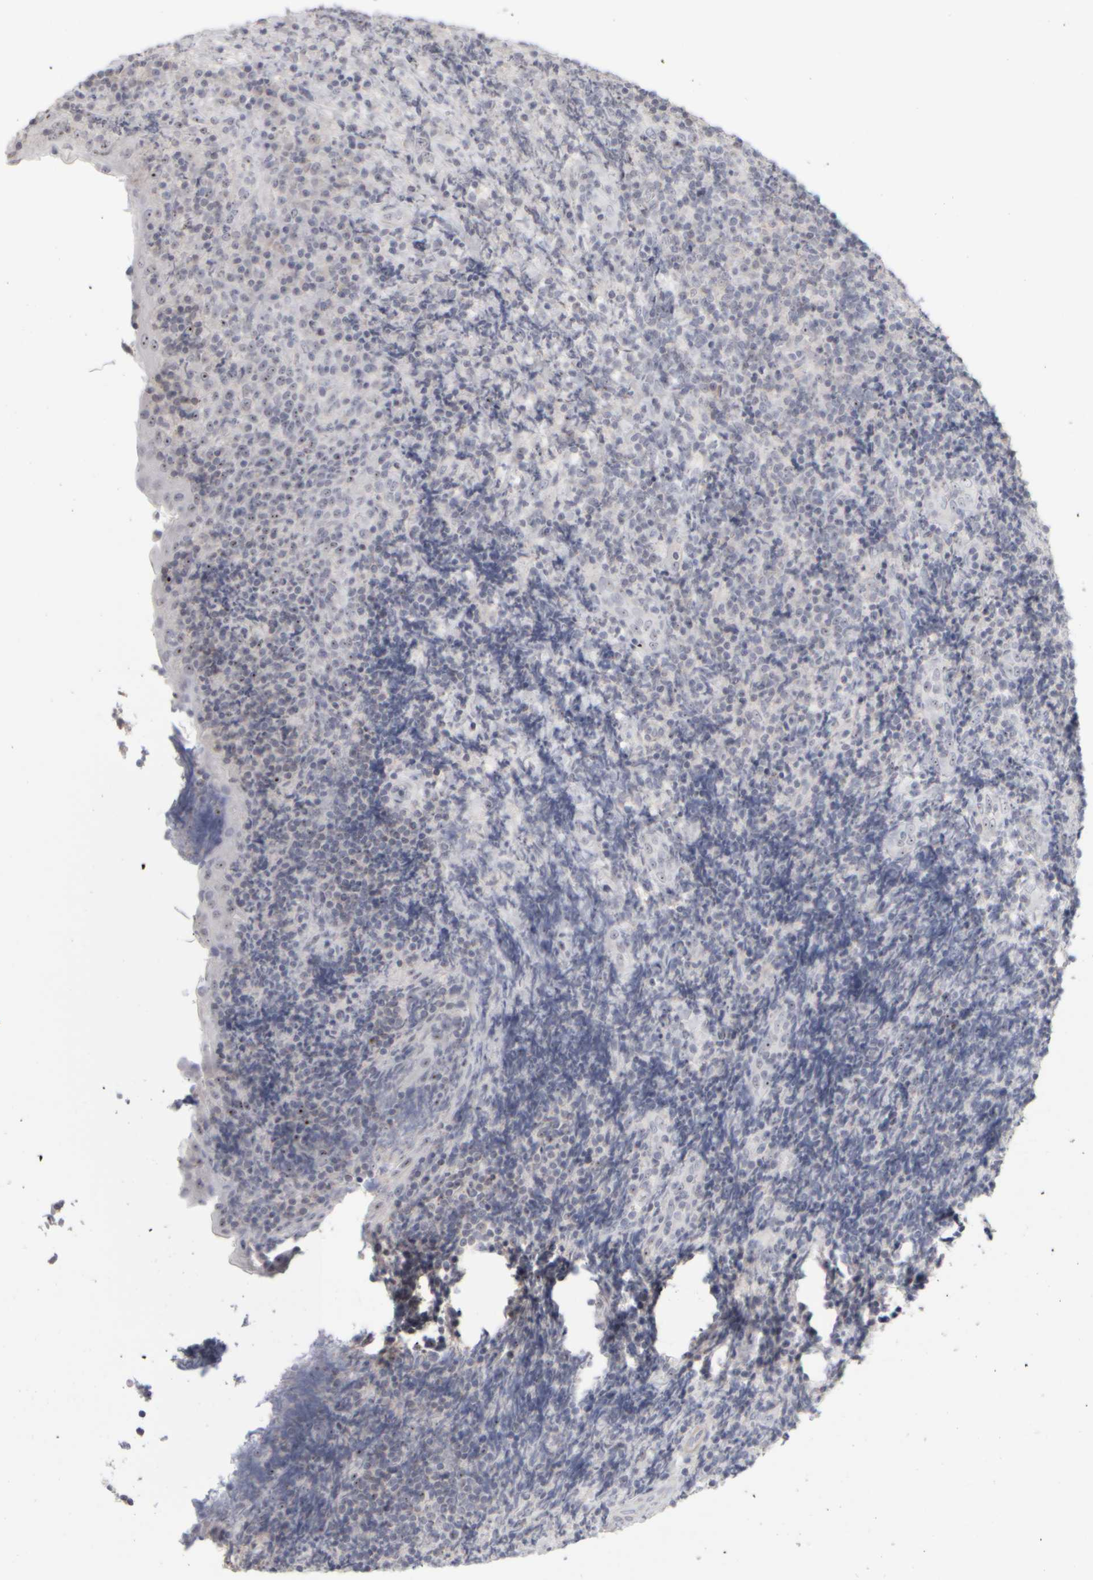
{"staining": {"intensity": "strong", "quantity": "25%-75%", "location": "nuclear"}, "tissue": "lymphoma", "cell_type": "Tumor cells", "image_type": "cancer", "snomed": [{"axis": "morphology", "description": "Malignant lymphoma, non-Hodgkin's type, High grade"}, {"axis": "topography", "description": "Tonsil"}], "caption": "Tumor cells exhibit strong nuclear positivity in about 25%-75% of cells in lymphoma. (Stains: DAB (3,3'-diaminobenzidine) in brown, nuclei in blue, Microscopy: brightfield microscopy at high magnification).", "gene": "DCXR", "patient": {"sex": "female", "age": 36}}